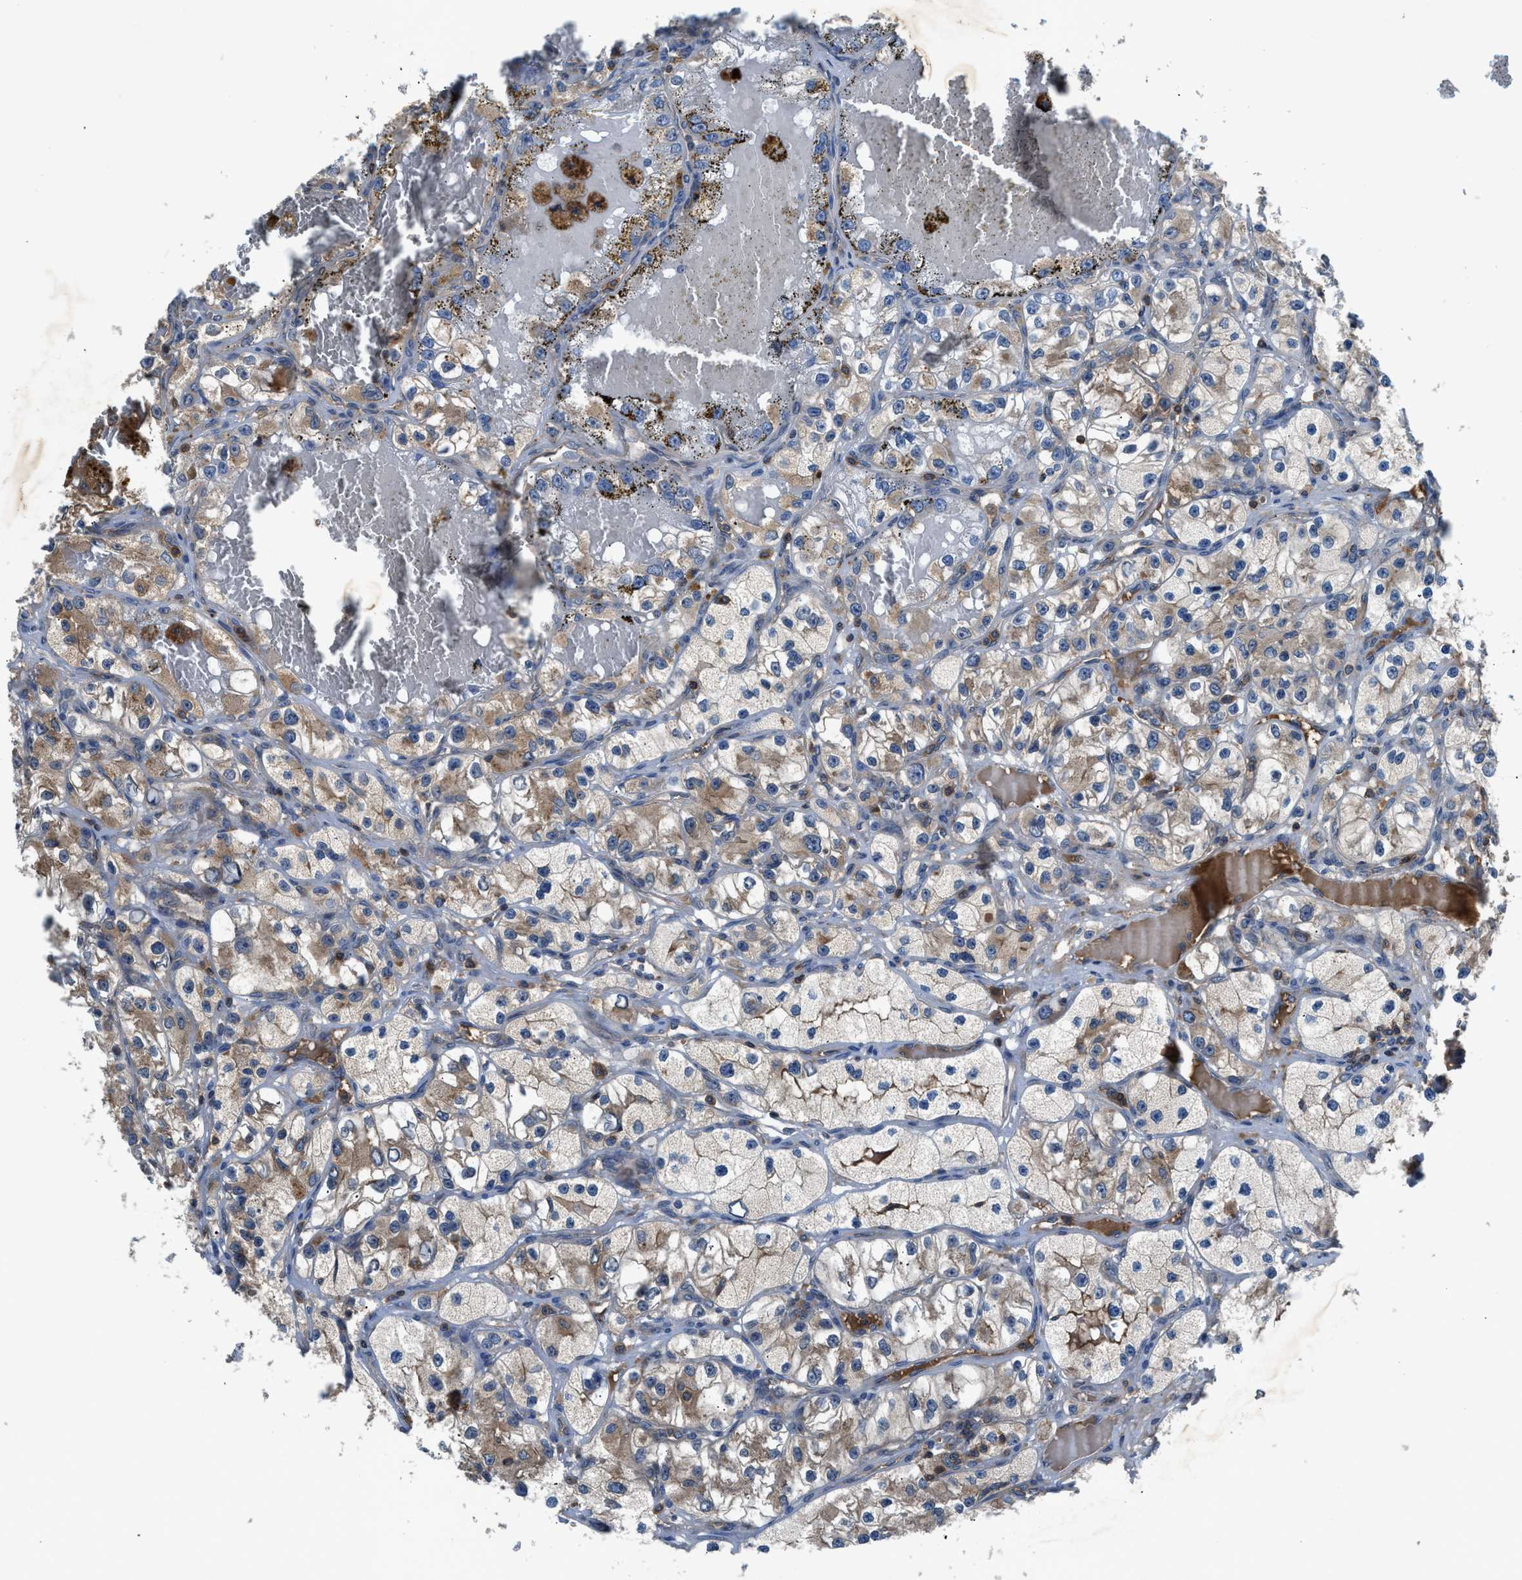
{"staining": {"intensity": "moderate", "quantity": "25%-75%", "location": "cytoplasmic/membranous"}, "tissue": "renal cancer", "cell_type": "Tumor cells", "image_type": "cancer", "snomed": [{"axis": "morphology", "description": "Adenocarcinoma, NOS"}, {"axis": "topography", "description": "Kidney"}], "caption": "Protein expression by IHC displays moderate cytoplasmic/membranous staining in approximately 25%-75% of tumor cells in renal adenocarcinoma.", "gene": "PAFAH2", "patient": {"sex": "female", "age": 57}}